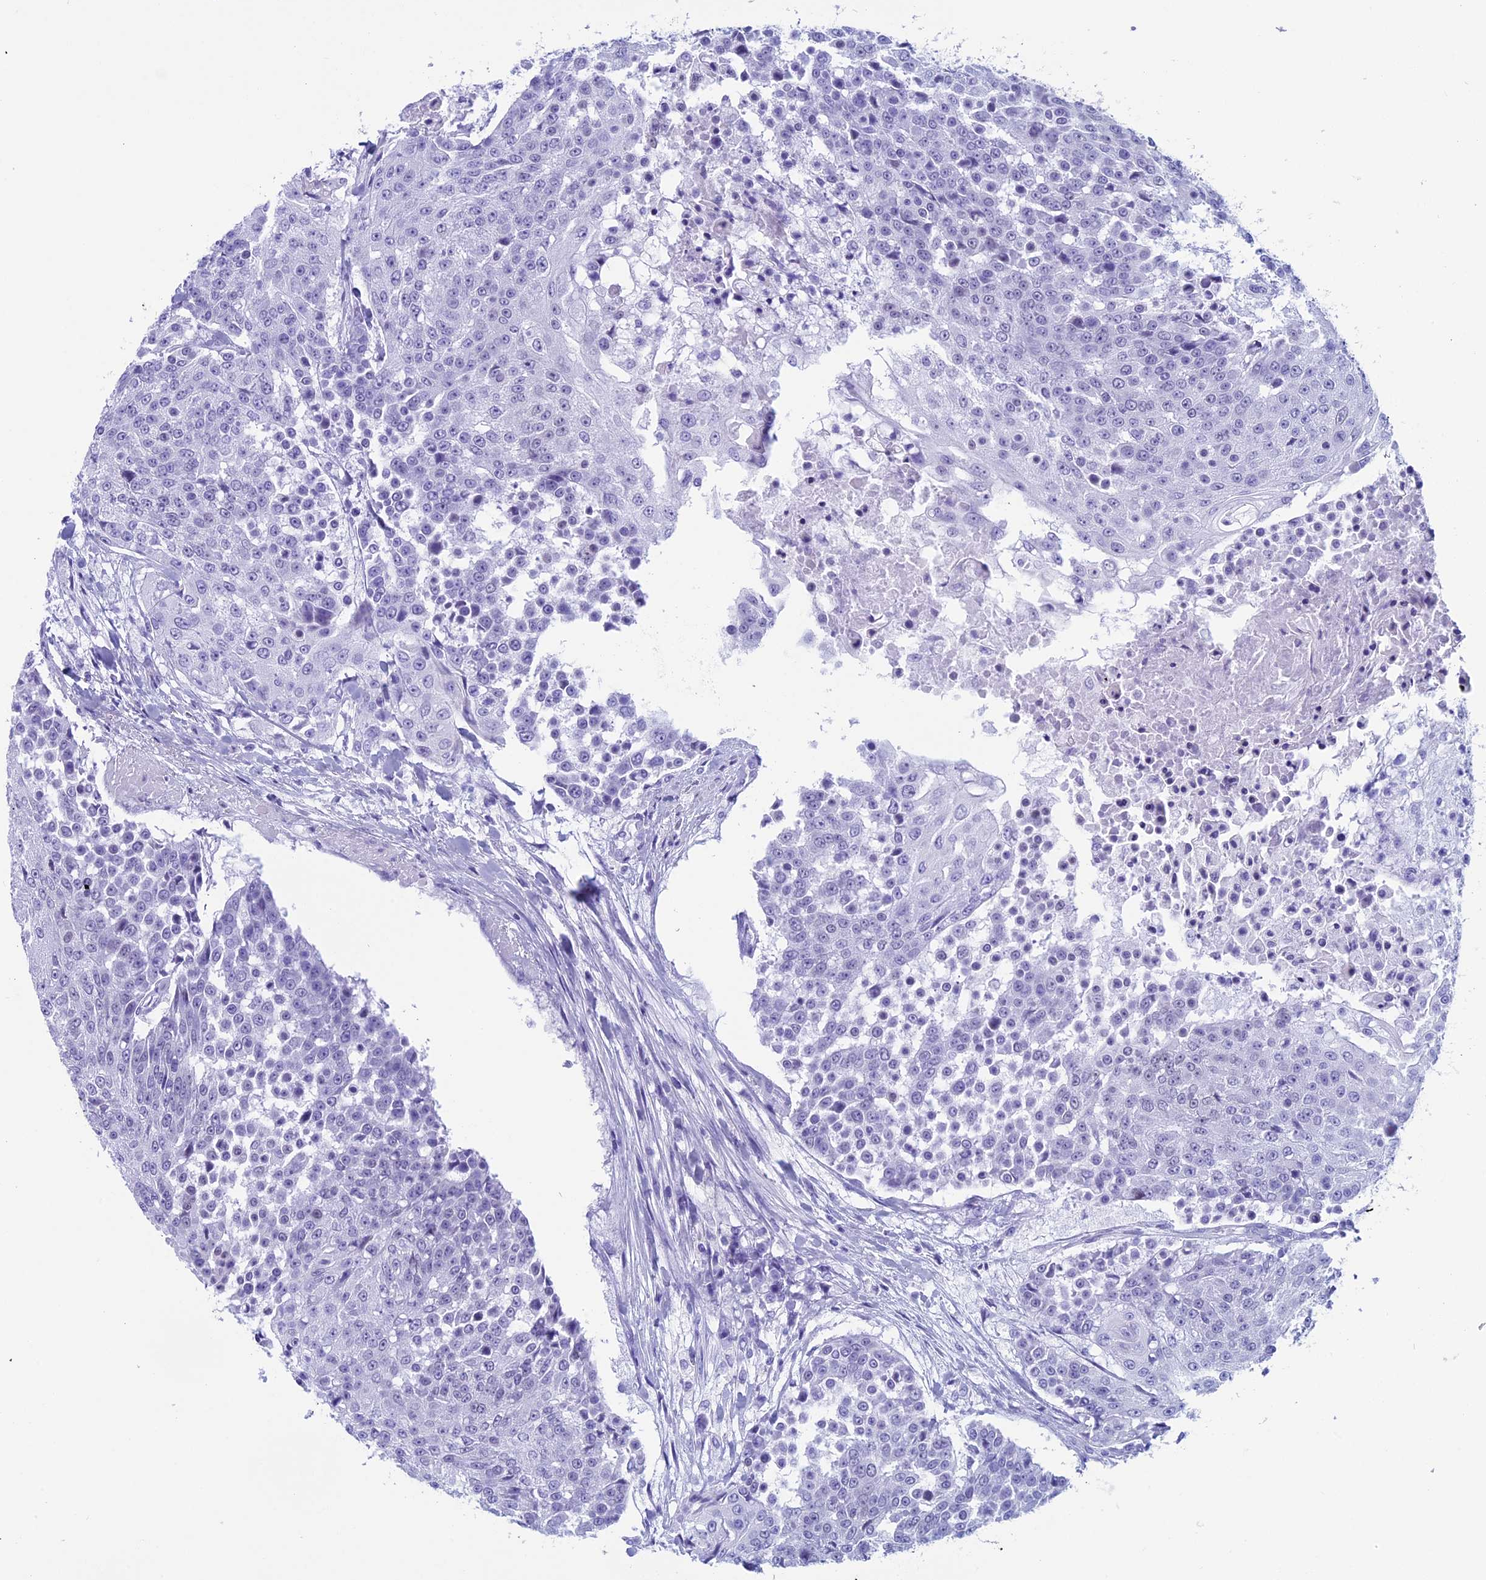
{"staining": {"intensity": "negative", "quantity": "none", "location": "none"}, "tissue": "urothelial cancer", "cell_type": "Tumor cells", "image_type": "cancer", "snomed": [{"axis": "morphology", "description": "Urothelial carcinoma, High grade"}, {"axis": "topography", "description": "Urinary bladder"}], "caption": "IHC histopathology image of neoplastic tissue: human urothelial carcinoma (high-grade) stained with DAB displays no significant protein expression in tumor cells.", "gene": "FAM169A", "patient": {"sex": "female", "age": 63}}